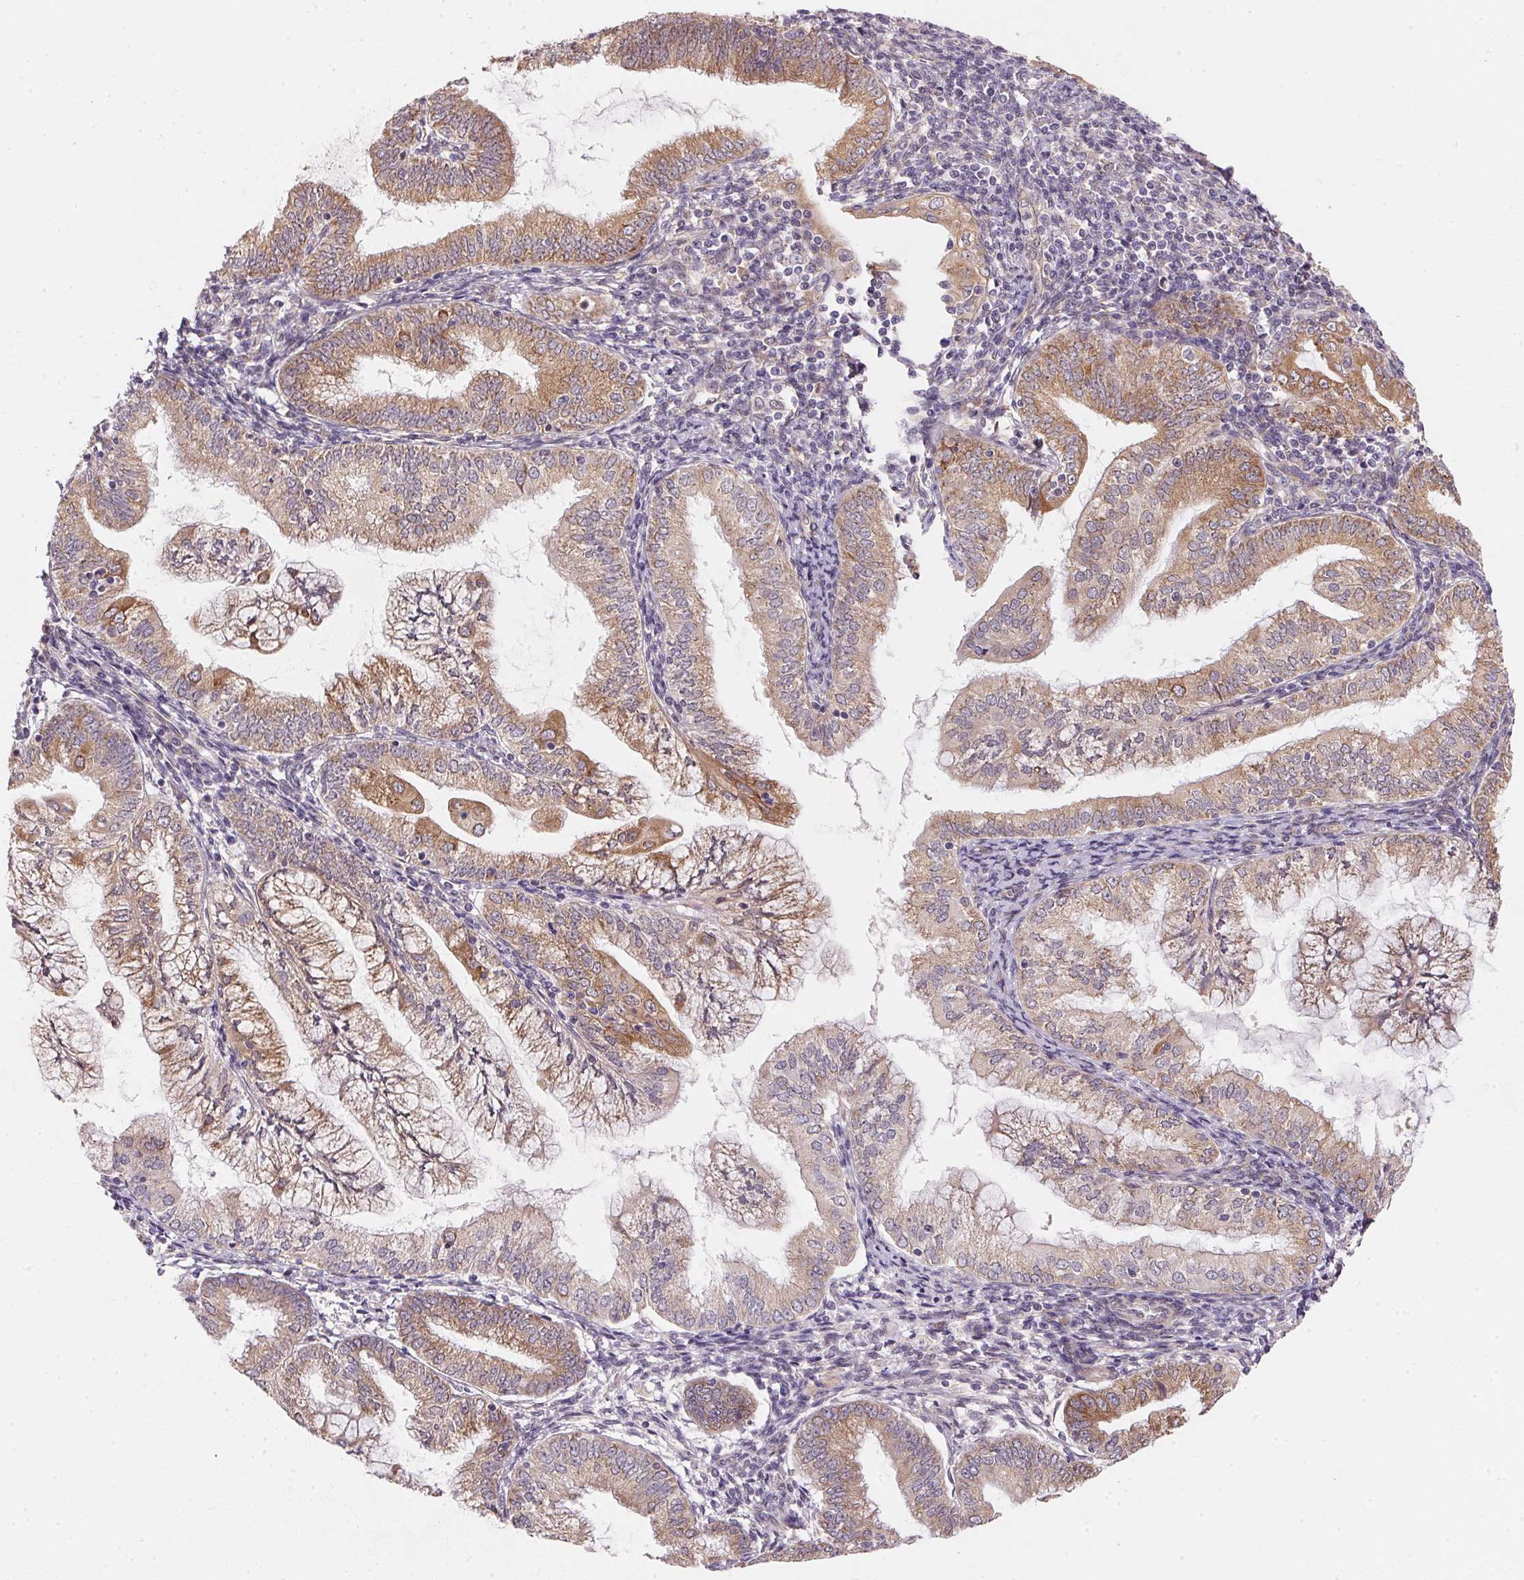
{"staining": {"intensity": "moderate", "quantity": ">75%", "location": "cytoplasmic/membranous"}, "tissue": "endometrial cancer", "cell_type": "Tumor cells", "image_type": "cancer", "snomed": [{"axis": "morphology", "description": "Adenocarcinoma, NOS"}, {"axis": "topography", "description": "Endometrium"}], "caption": "Immunohistochemistry of endometrial cancer (adenocarcinoma) displays medium levels of moderate cytoplasmic/membranous positivity in about >75% of tumor cells.", "gene": "EI24", "patient": {"sex": "female", "age": 55}}